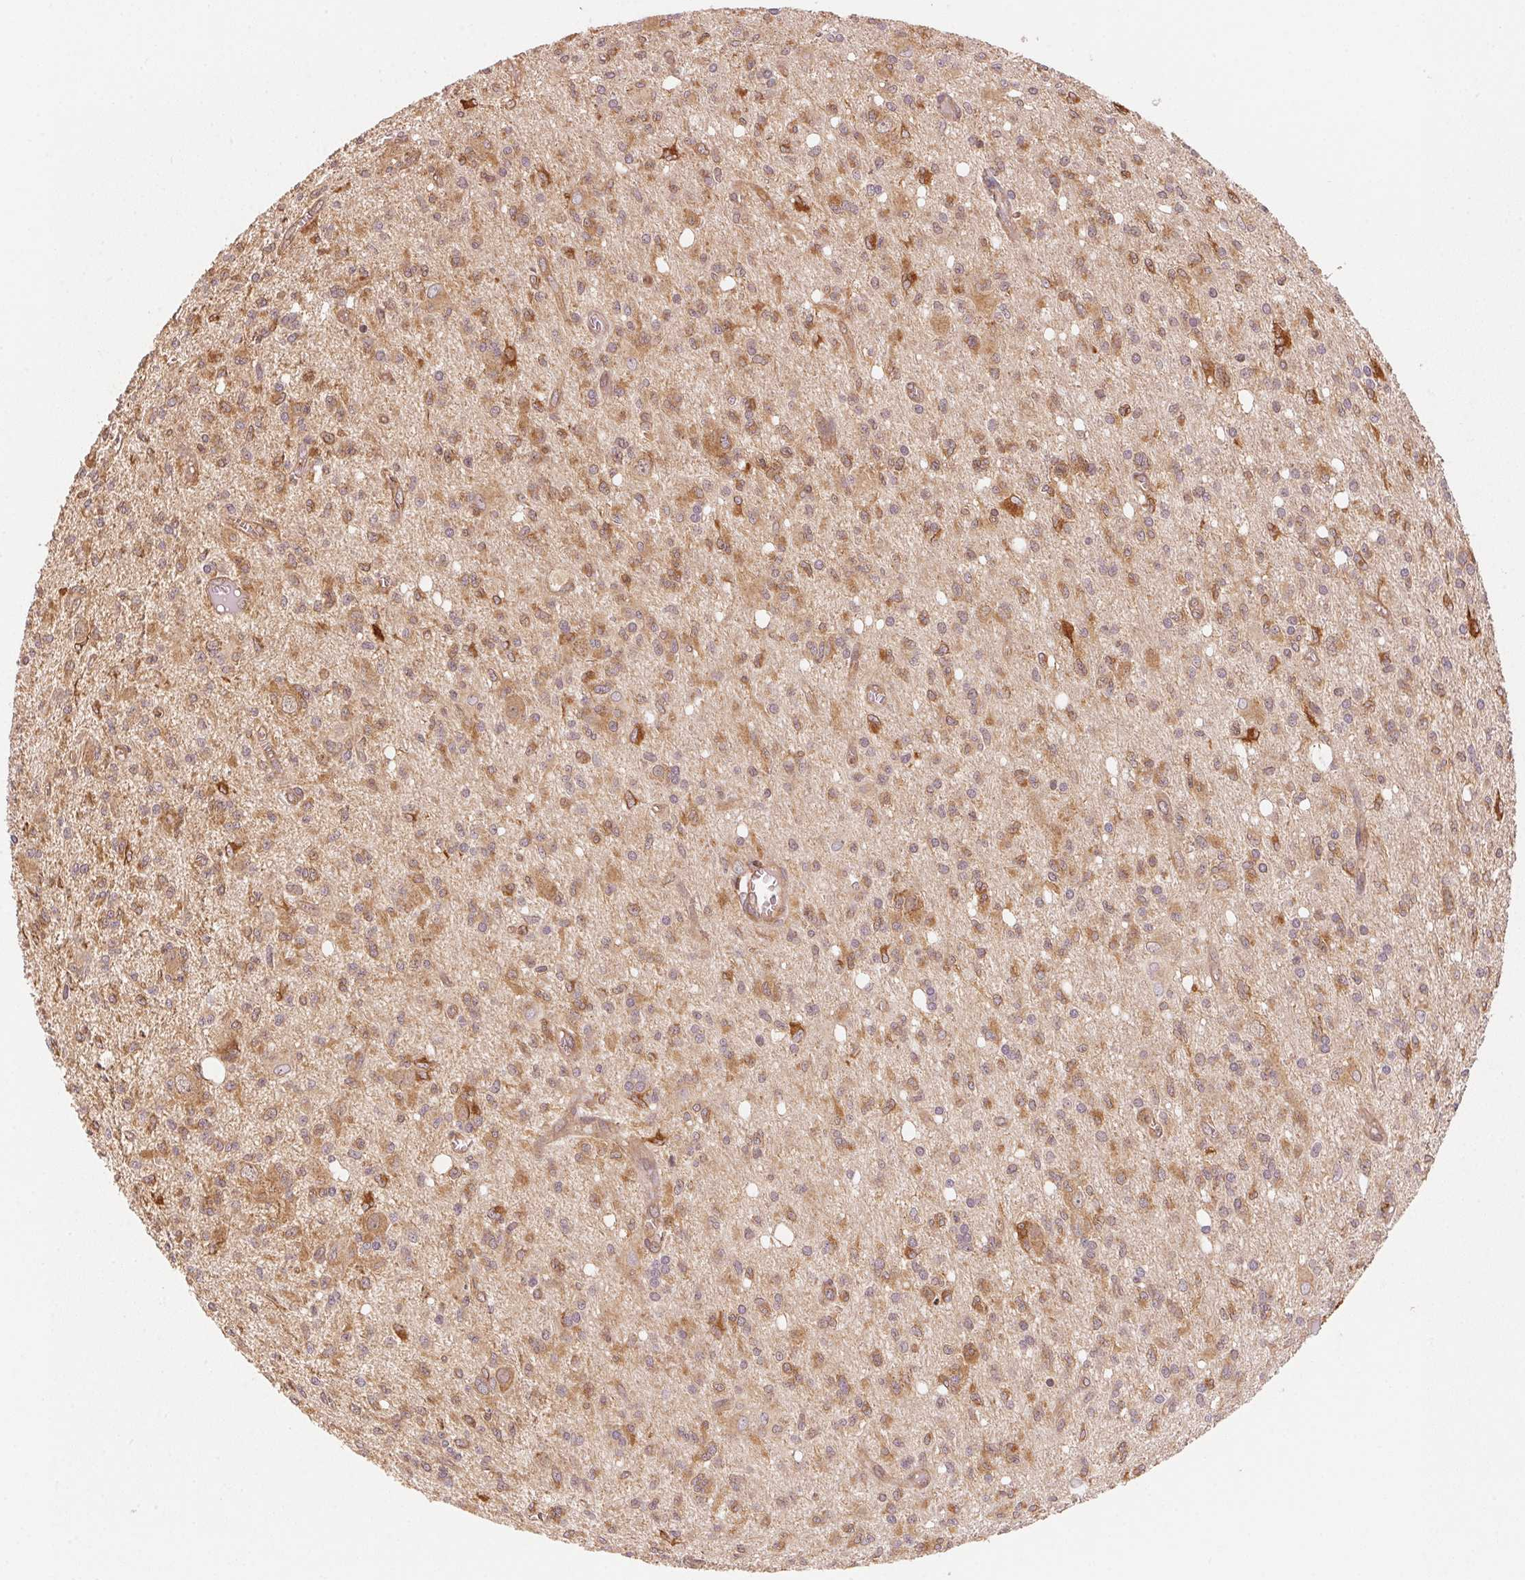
{"staining": {"intensity": "moderate", "quantity": ">75%", "location": "cytoplasmic/membranous"}, "tissue": "glioma", "cell_type": "Tumor cells", "image_type": "cancer", "snomed": [{"axis": "morphology", "description": "Glioma, malignant, Low grade"}, {"axis": "topography", "description": "Brain"}], "caption": "High-magnification brightfield microscopy of malignant low-grade glioma stained with DAB (3,3'-diaminobenzidine) (brown) and counterstained with hematoxylin (blue). tumor cells exhibit moderate cytoplasmic/membranous positivity is seen in about>75% of cells. The protein of interest is stained brown, and the nuclei are stained in blue (DAB IHC with brightfield microscopy, high magnification).", "gene": "STRN4", "patient": {"sex": "male", "age": 64}}